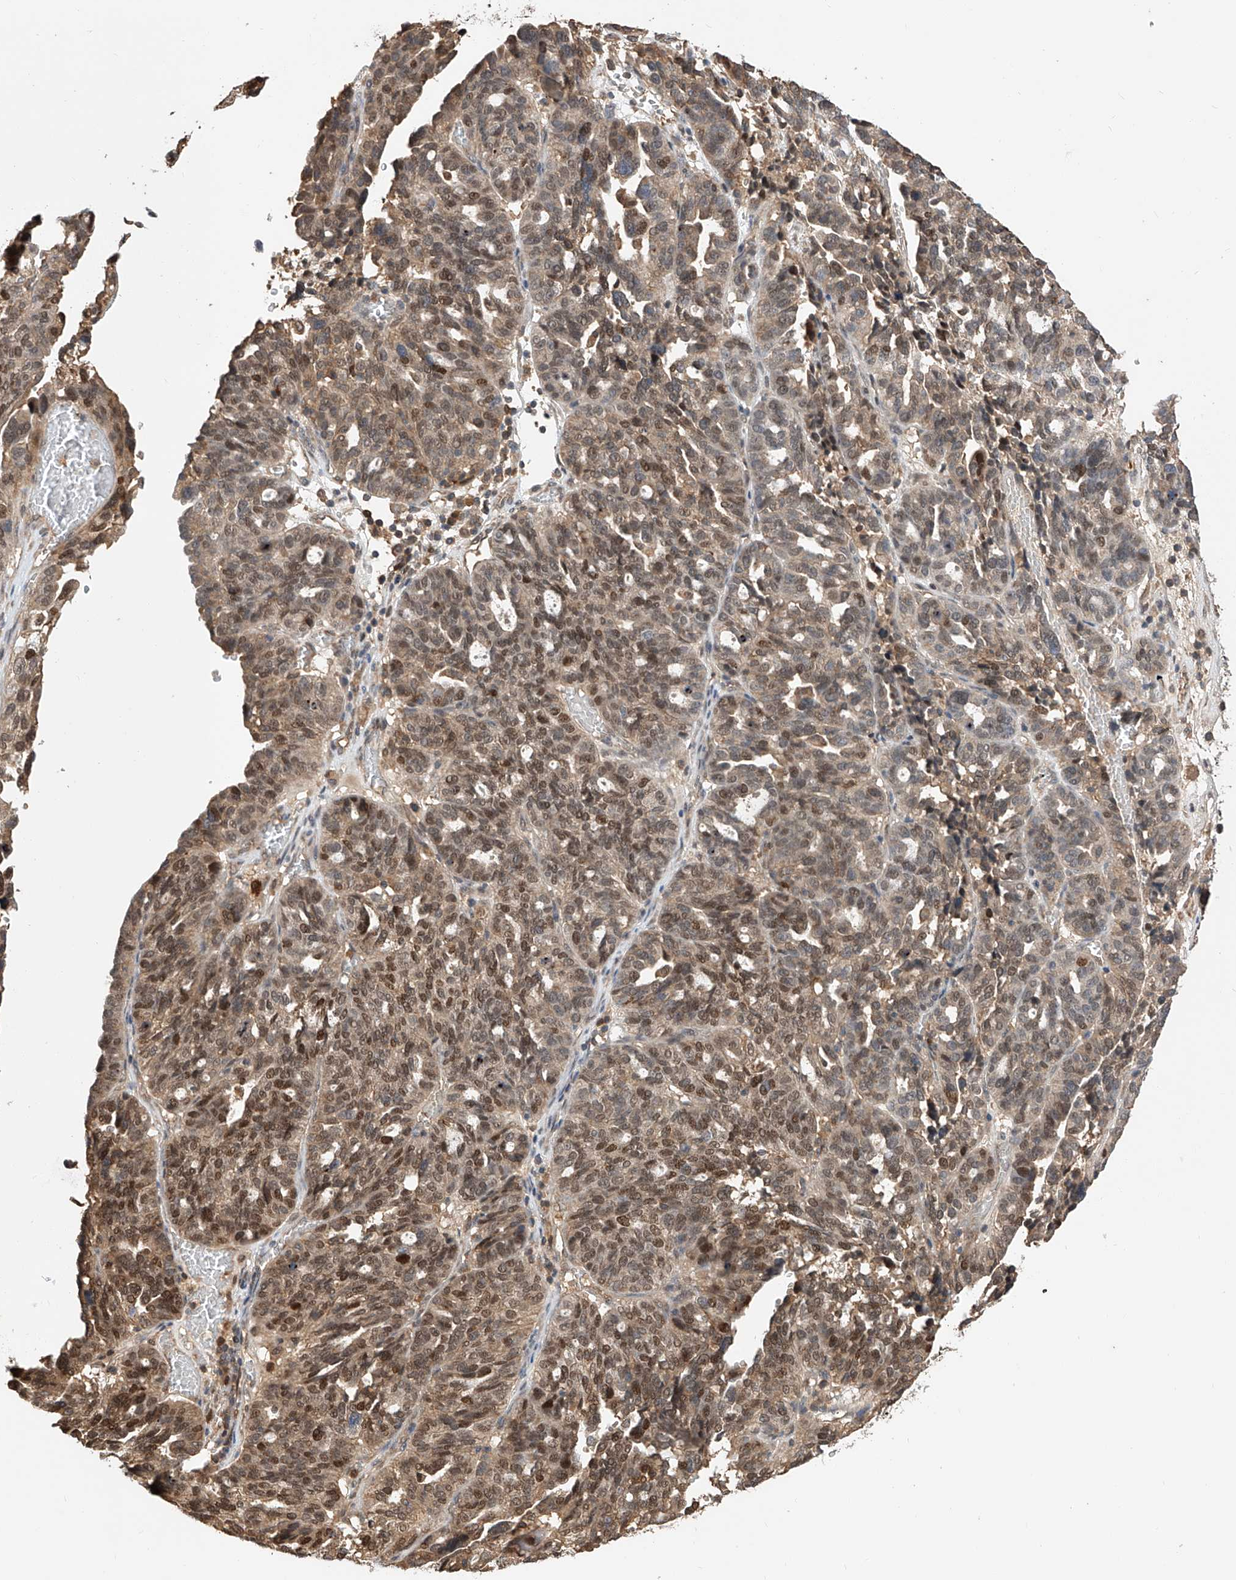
{"staining": {"intensity": "moderate", "quantity": ">75%", "location": "cytoplasmic/membranous,nuclear"}, "tissue": "ovarian cancer", "cell_type": "Tumor cells", "image_type": "cancer", "snomed": [{"axis": "morphology", "description": "Cystadenocarcinoma, serous, NOS"}, {"axis": "topography", "description": "Ovary"}], "caption": "IHC (DAB (3,3'-diaminobenzidine)) staining of human serous cystadenocarcinoma (ovarian) exhibits moderate cytoplasmic/membranous and nuclear protein staining in approximately >75% of tumor cells.", "gene": "RILPL2", "patient": {"sex": "female", "age": 59}}